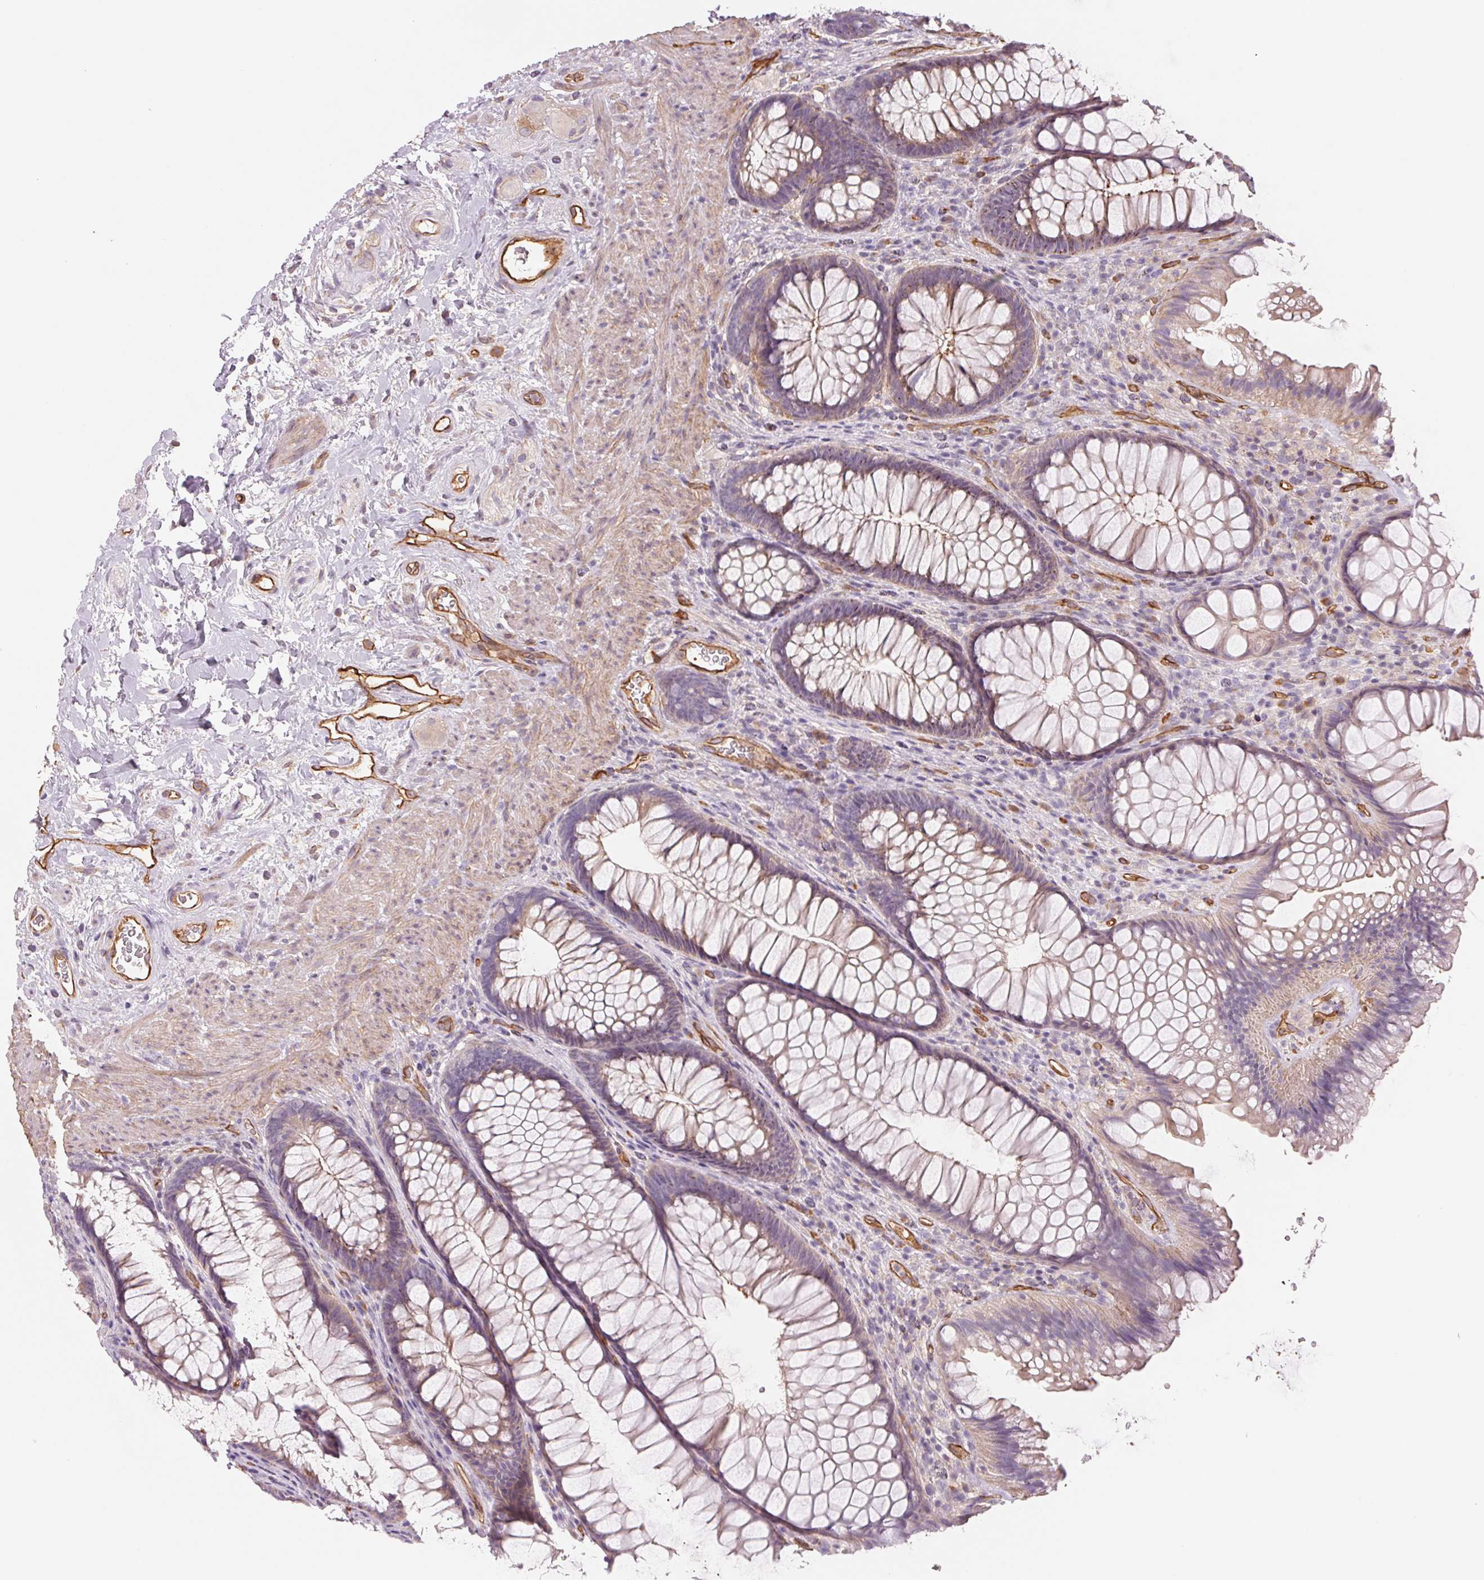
{"staining": {"intensity": "weak", "quantity": "25%-75%", "location": "cytoplasmic/membranous"}, "tissue": "rectum", "cell_type": "Glandular cells", "image_type": "normal", "snomed": [{"axis": "morphology", "description": "Normal tissue, NOS"}, {"axis": "topography", "description": "Smooth muscle"}, {"axis": "topography", "description": "Rectum"}], "caption": "IHC photomicrograph of benign rectum stained for a protein (brown), which demonstrates low levels of weak cytoplasmic/membranous staining in approximately 25%-75% of glandular cells.", "gene": "ANKRD13B", "patient": {"sex": "male", "age": 53}}